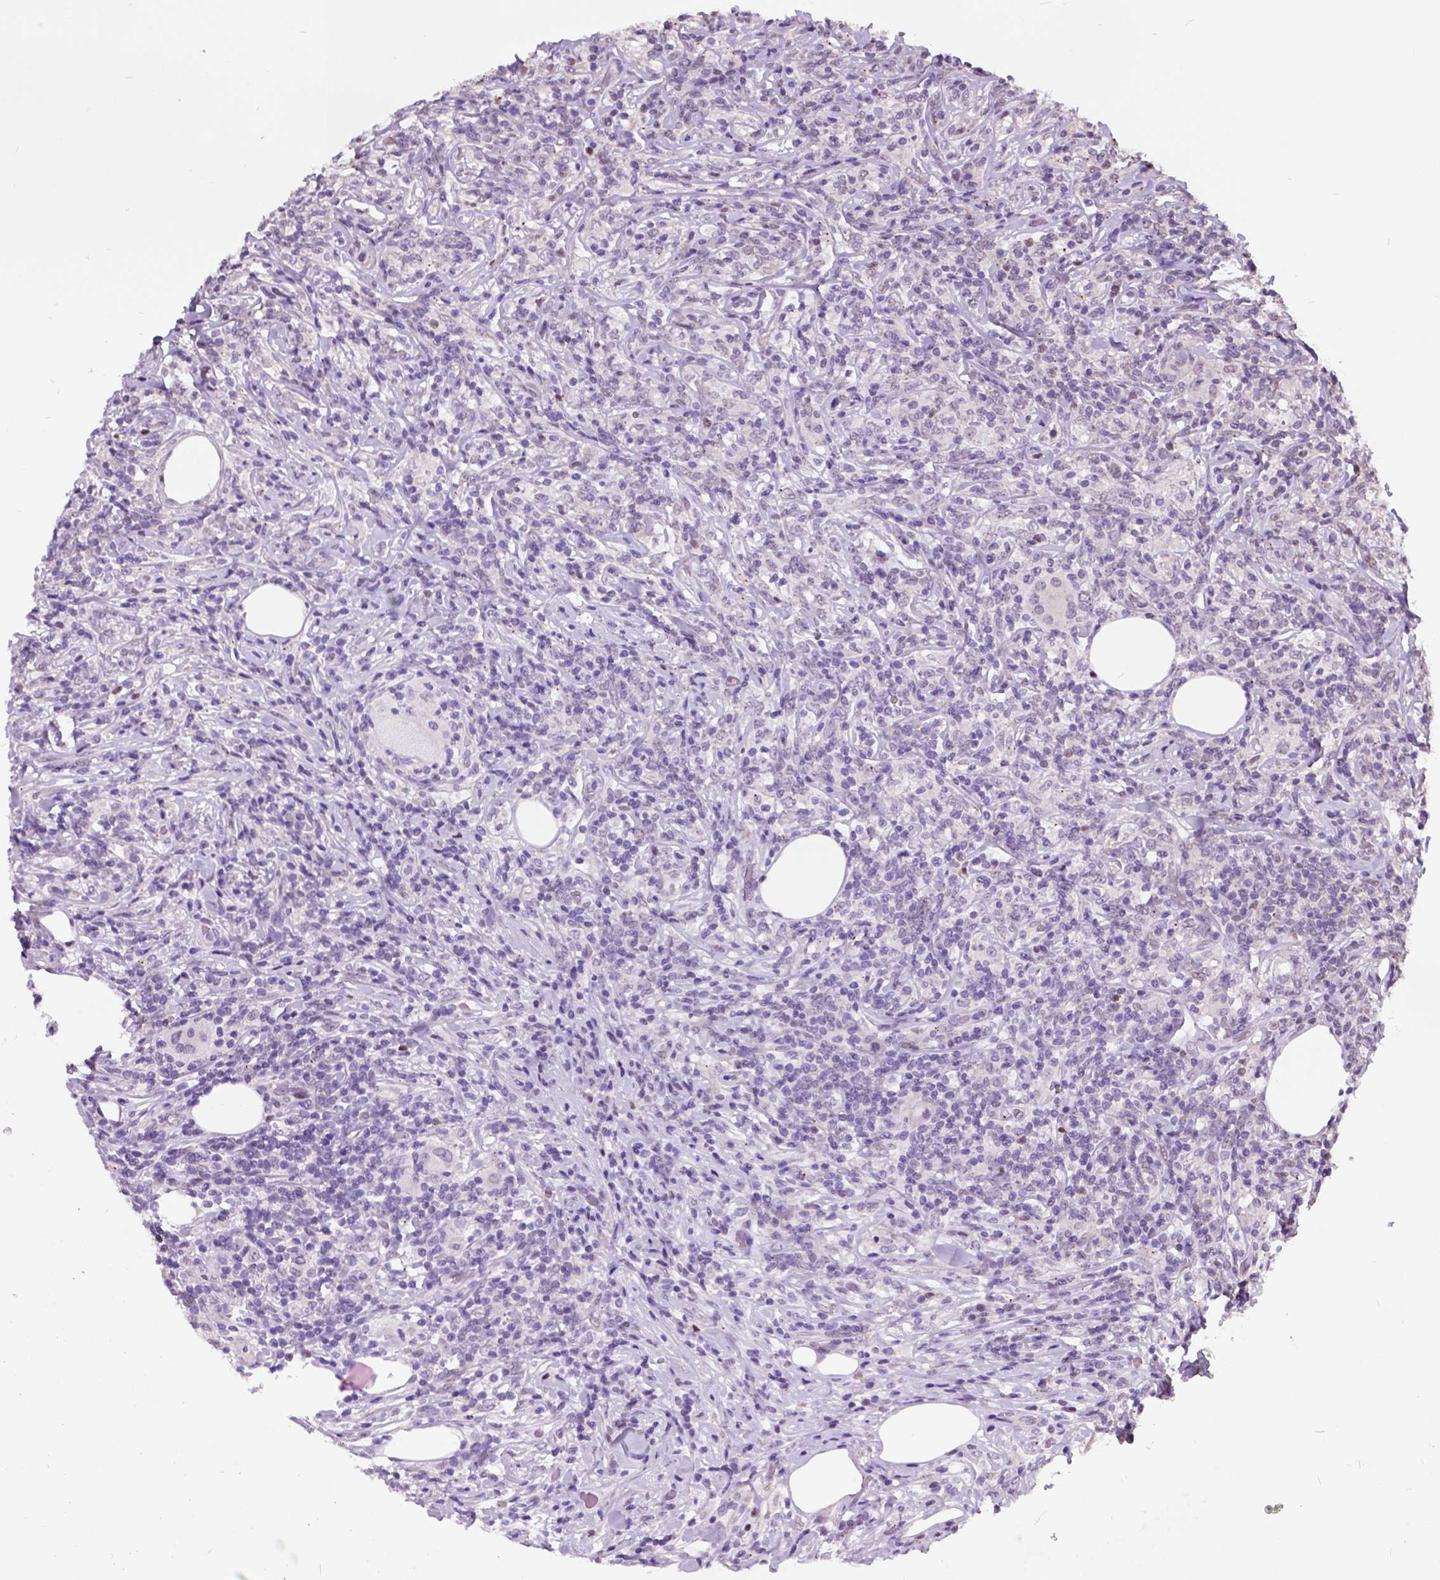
{"staining": {"intensity": "negative", "quantity": "none", "location": "none"}, "tissue": "lymphoma", "cell_type": "Tumor cells", "image_type": "cancer", "snomed": [{"axis": "morphology", "description": "Malignant lymphoma, non-Hodgkin's type, High grade"}, {"axis": "topography", "description": "Lymph node"}], "caption": "Immunohistochemistry micrograph of lymphoma stained for a protein (brown), which displays no expression in tumor cells. (DAB (3,3'-diaminobenzidine) immunohistochemistry visualized using brightfield microscopy, high magnification).", "gene": "DPF3", "patient": {"sex": "female", "age": 84}}